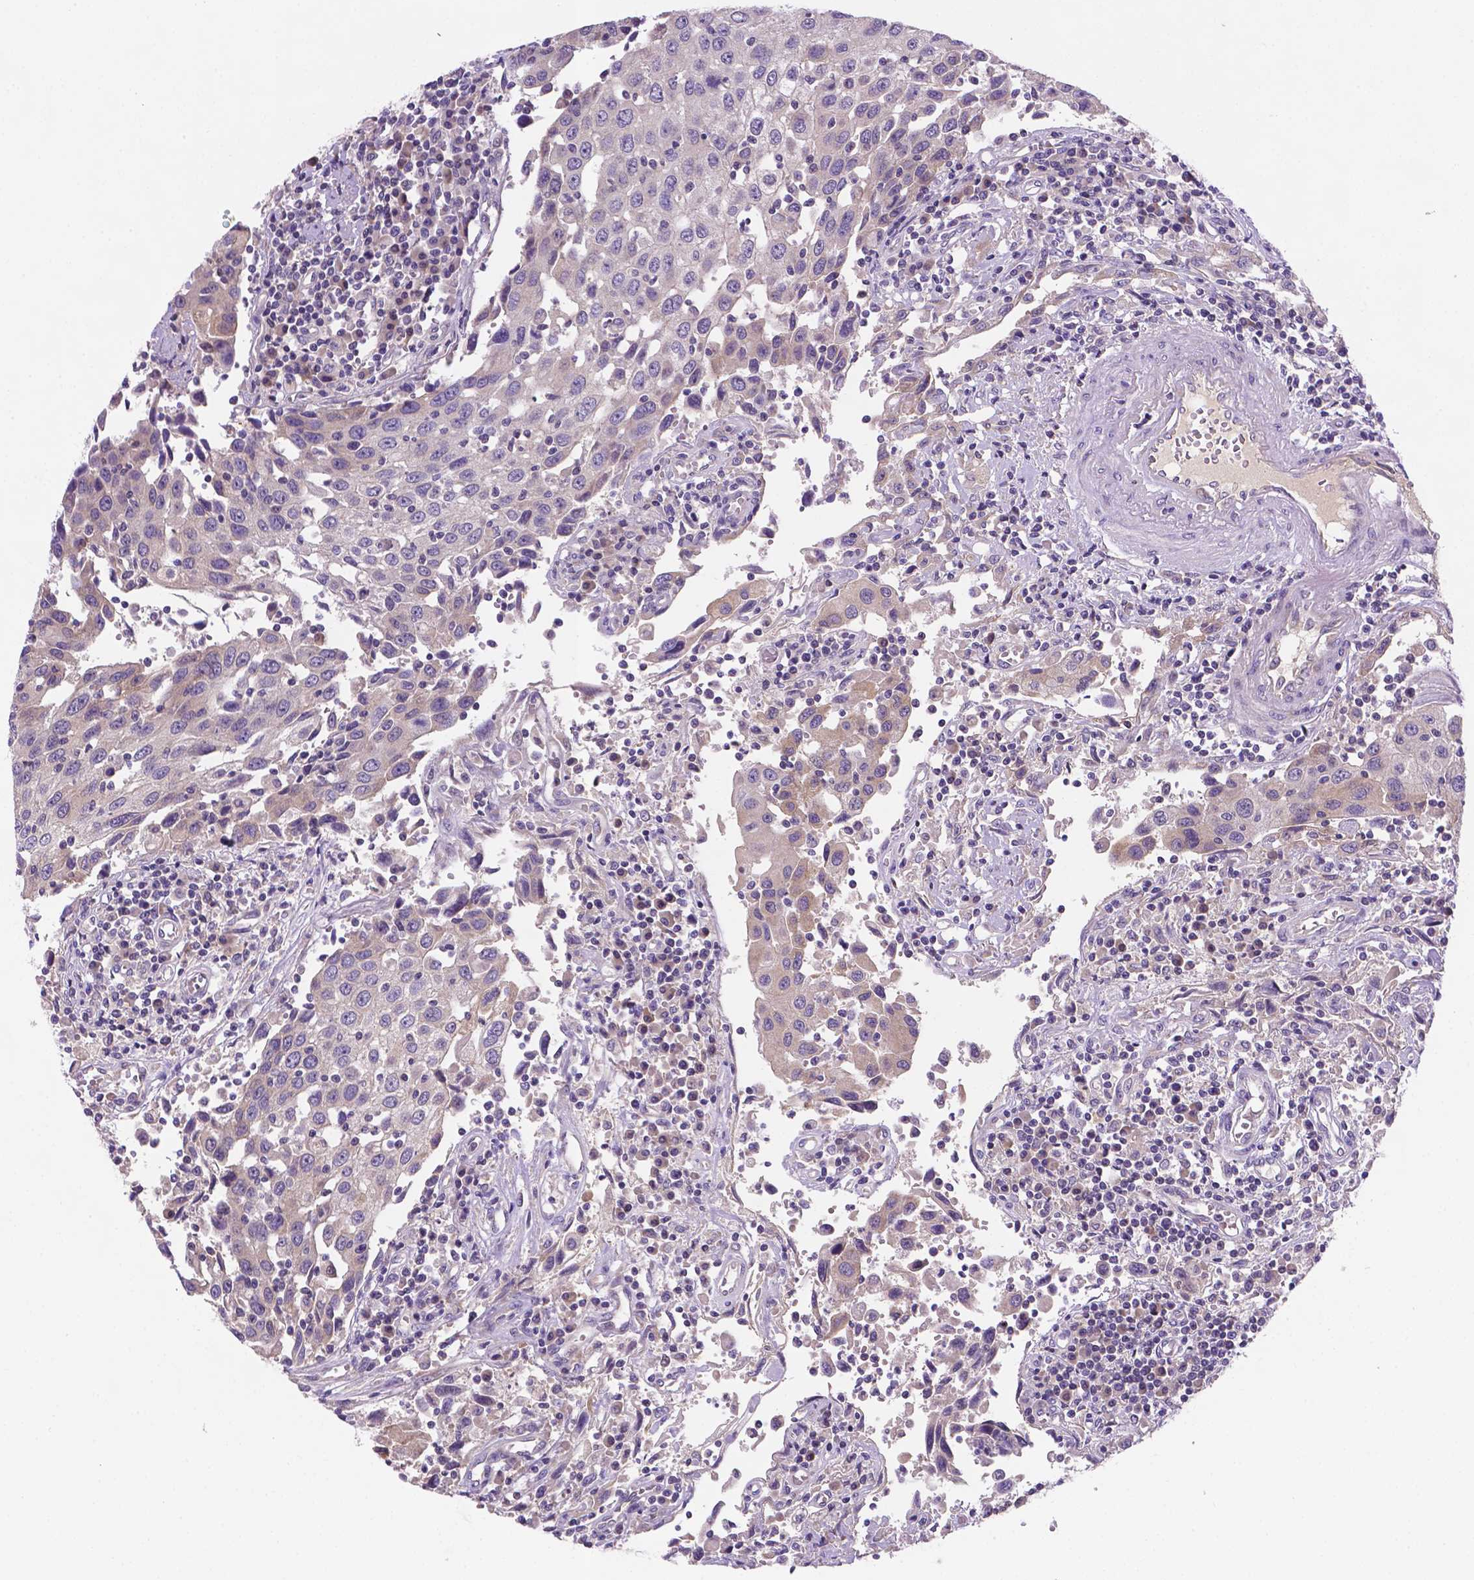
{"staining": {"intensity": "weak", "quantity": "25%-75%", "location": "cytoplasmic/membranous"}, "tissue": "urothelial cancer", "cell_type": "Tumor cells", "image_type": "cancer", "snomed": [{"axis": "morphology", "description": "Urothelial carcinoma, High grade"}, {"axis": "topography", "description": "Urinary bladder"}], "caption": "Immunohistochemical staining of high-grade urothelial carcinoma displays low levels of weak cytoplasmic/membranous staining in about 25%-75% of tumor cells.", "gene": "TM4SF20", "patient": {"sex": "female", "age": 85}}